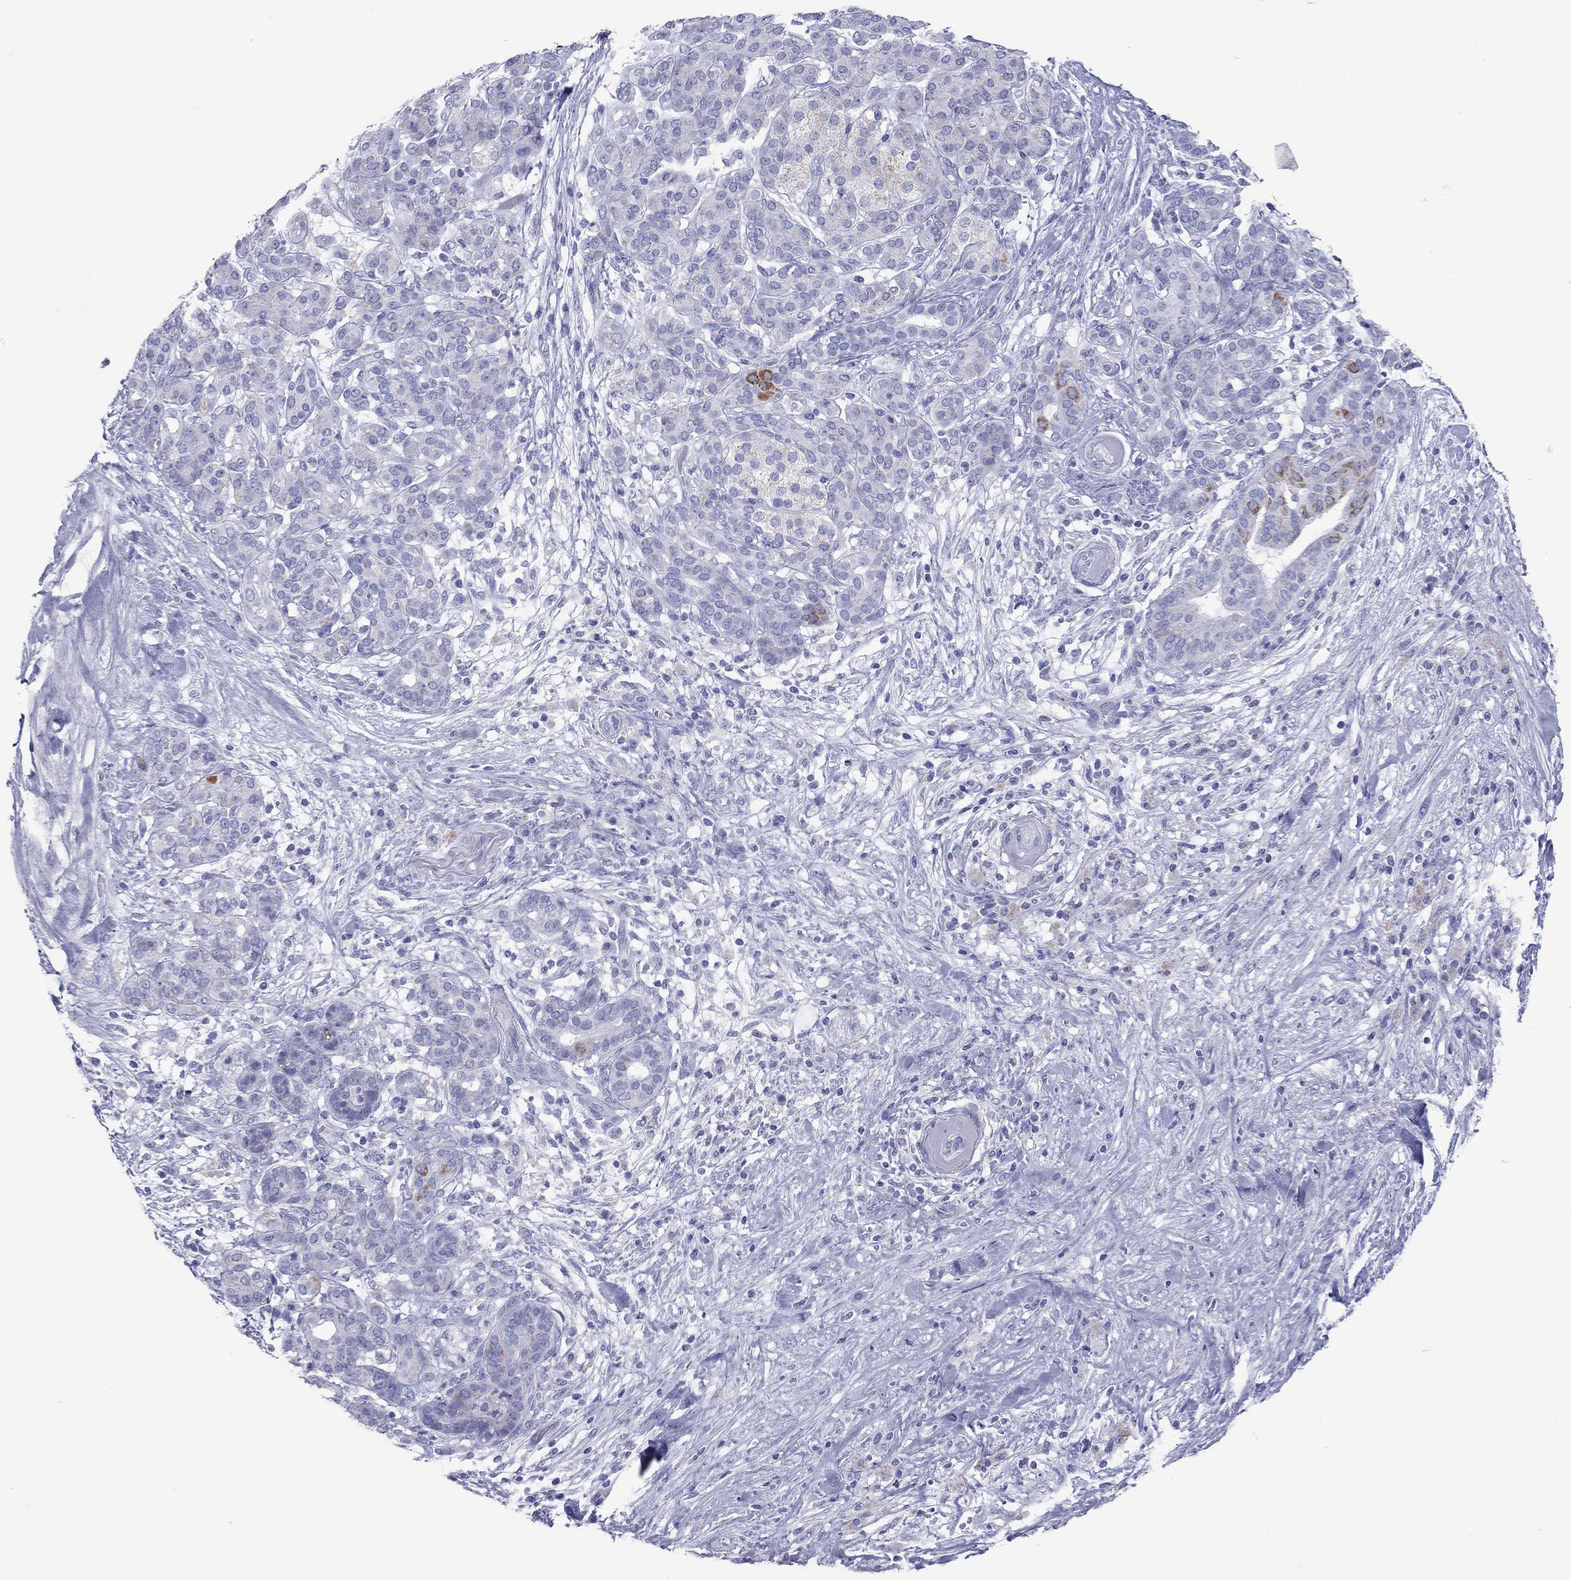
{"staining": {"intensity": "negative", "quantity": "none", "location": "none"}, "tissue": "pancreatic cancer", "cell_type": "Tumor cells", "image_type": "cancer", "snomed": [{"axis": "morphology", "description": "Adenocarcinoma, NOS"}, {"axis": "topography", "description": "Pancreas"}], "caption": "IHC image of neoplastic tissue: pancreatic cancer (adenocarcinoma) stained with DAB displays no significant protein expression in tumor cells. (DAB (3,3'-diaminobenzidine) immunohistochemistry (IHC), high magnification).", "gene": "VSIG10", "patient": {"sex": "male", "age": 44}}